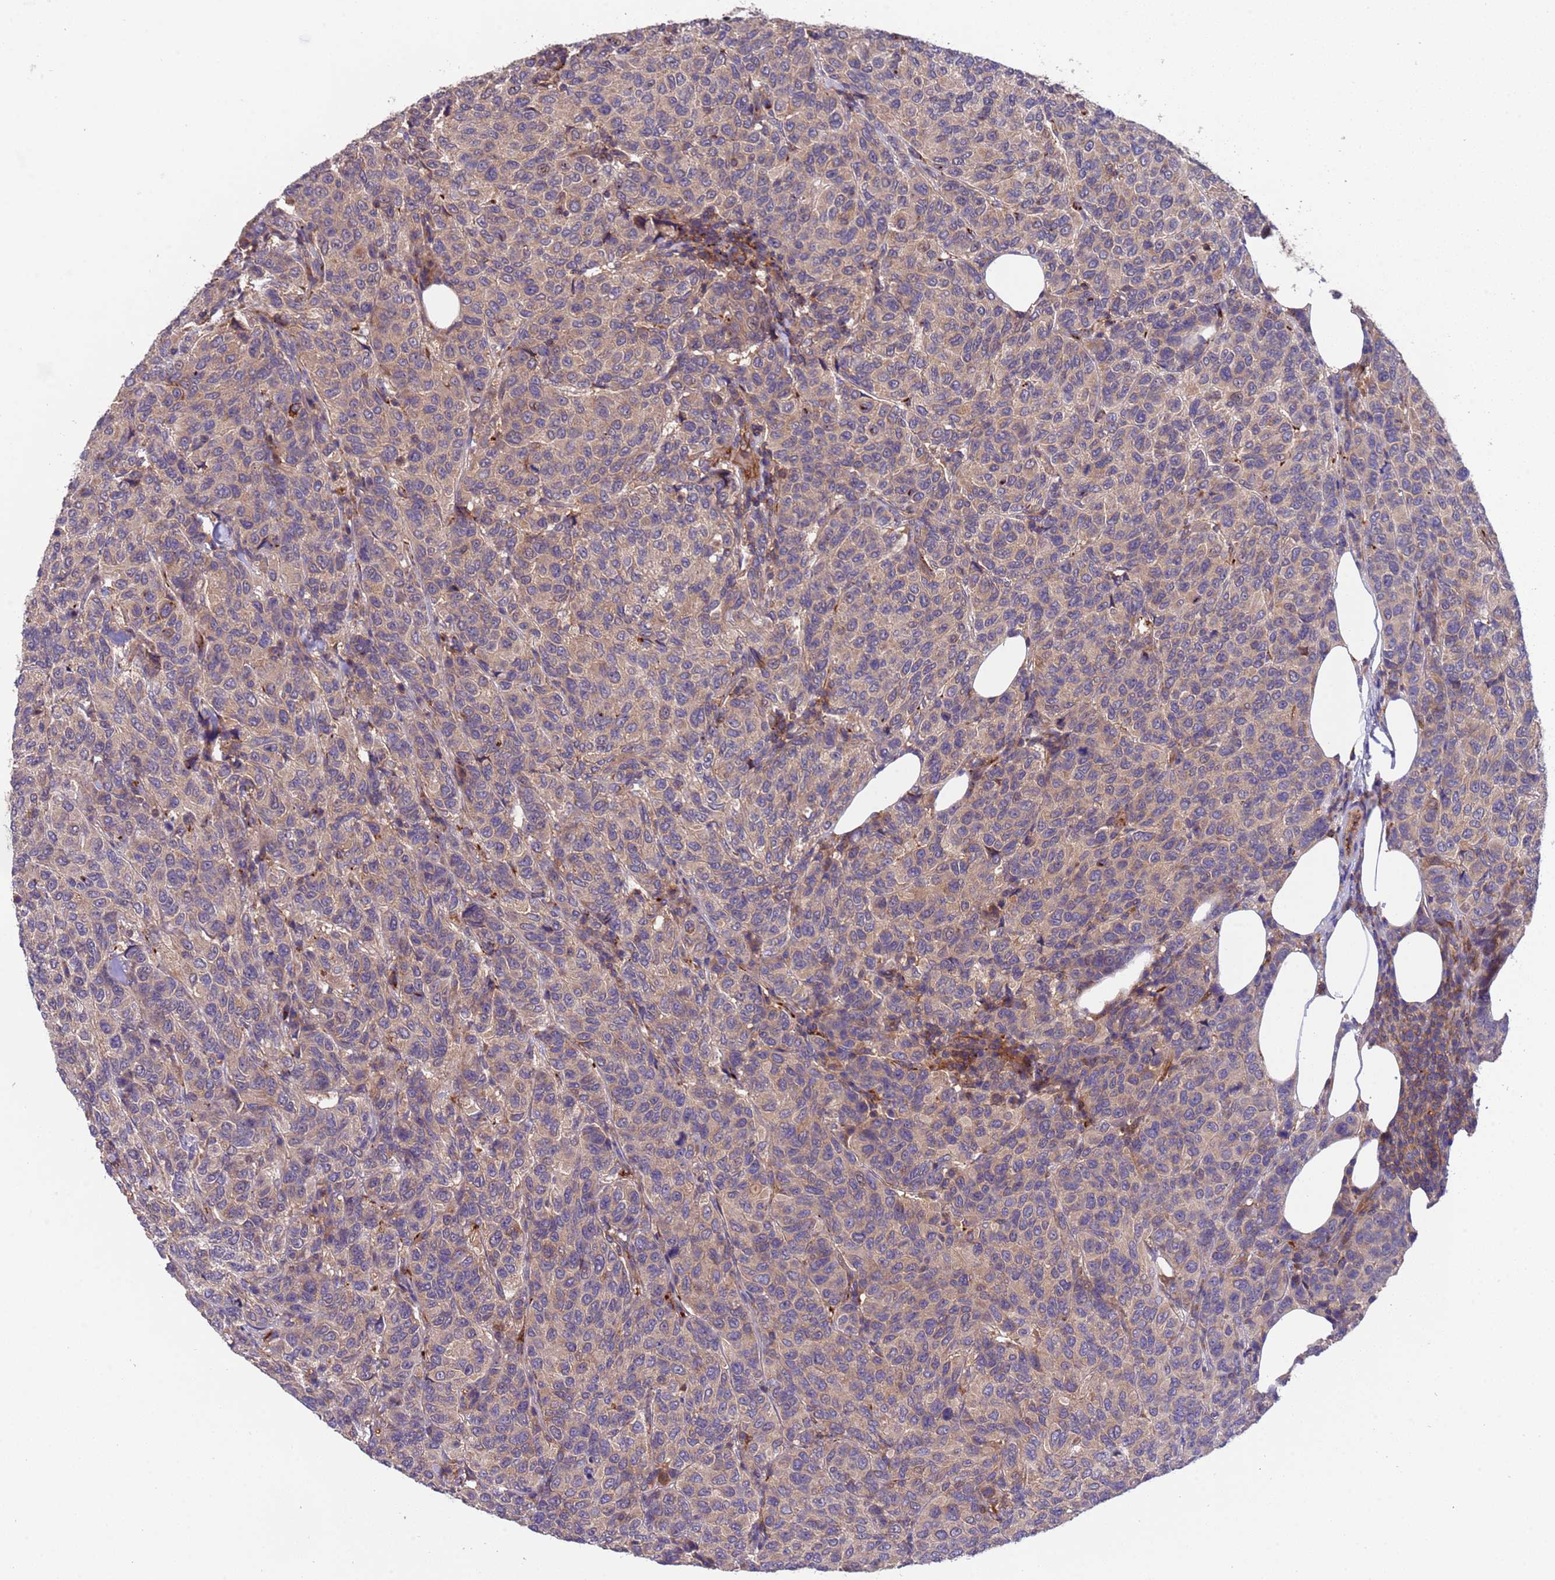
{"staining": {"intensity": "weak", "quantity": "25%-75%", "location": "cytoplasmic/membranous"}, "tissue": "breast cancer", "cell_type": "Tumor cells", "image_type": "cancer", "snomed": [{"axis": "morphology", "description": "Duct carcinoma"}, {"axis": "topography", "description": "Breast"}], "caption": "High-power microscopy captured an immunohistochemistry histopathology image of breast cancer (invasive ductal carcinoma), revealing weak cytoplasmic/membranous expression in about 25%-75% of tumor cells.", "gene": "PARP16", "patient": {"sex": "female", "age": 55}}